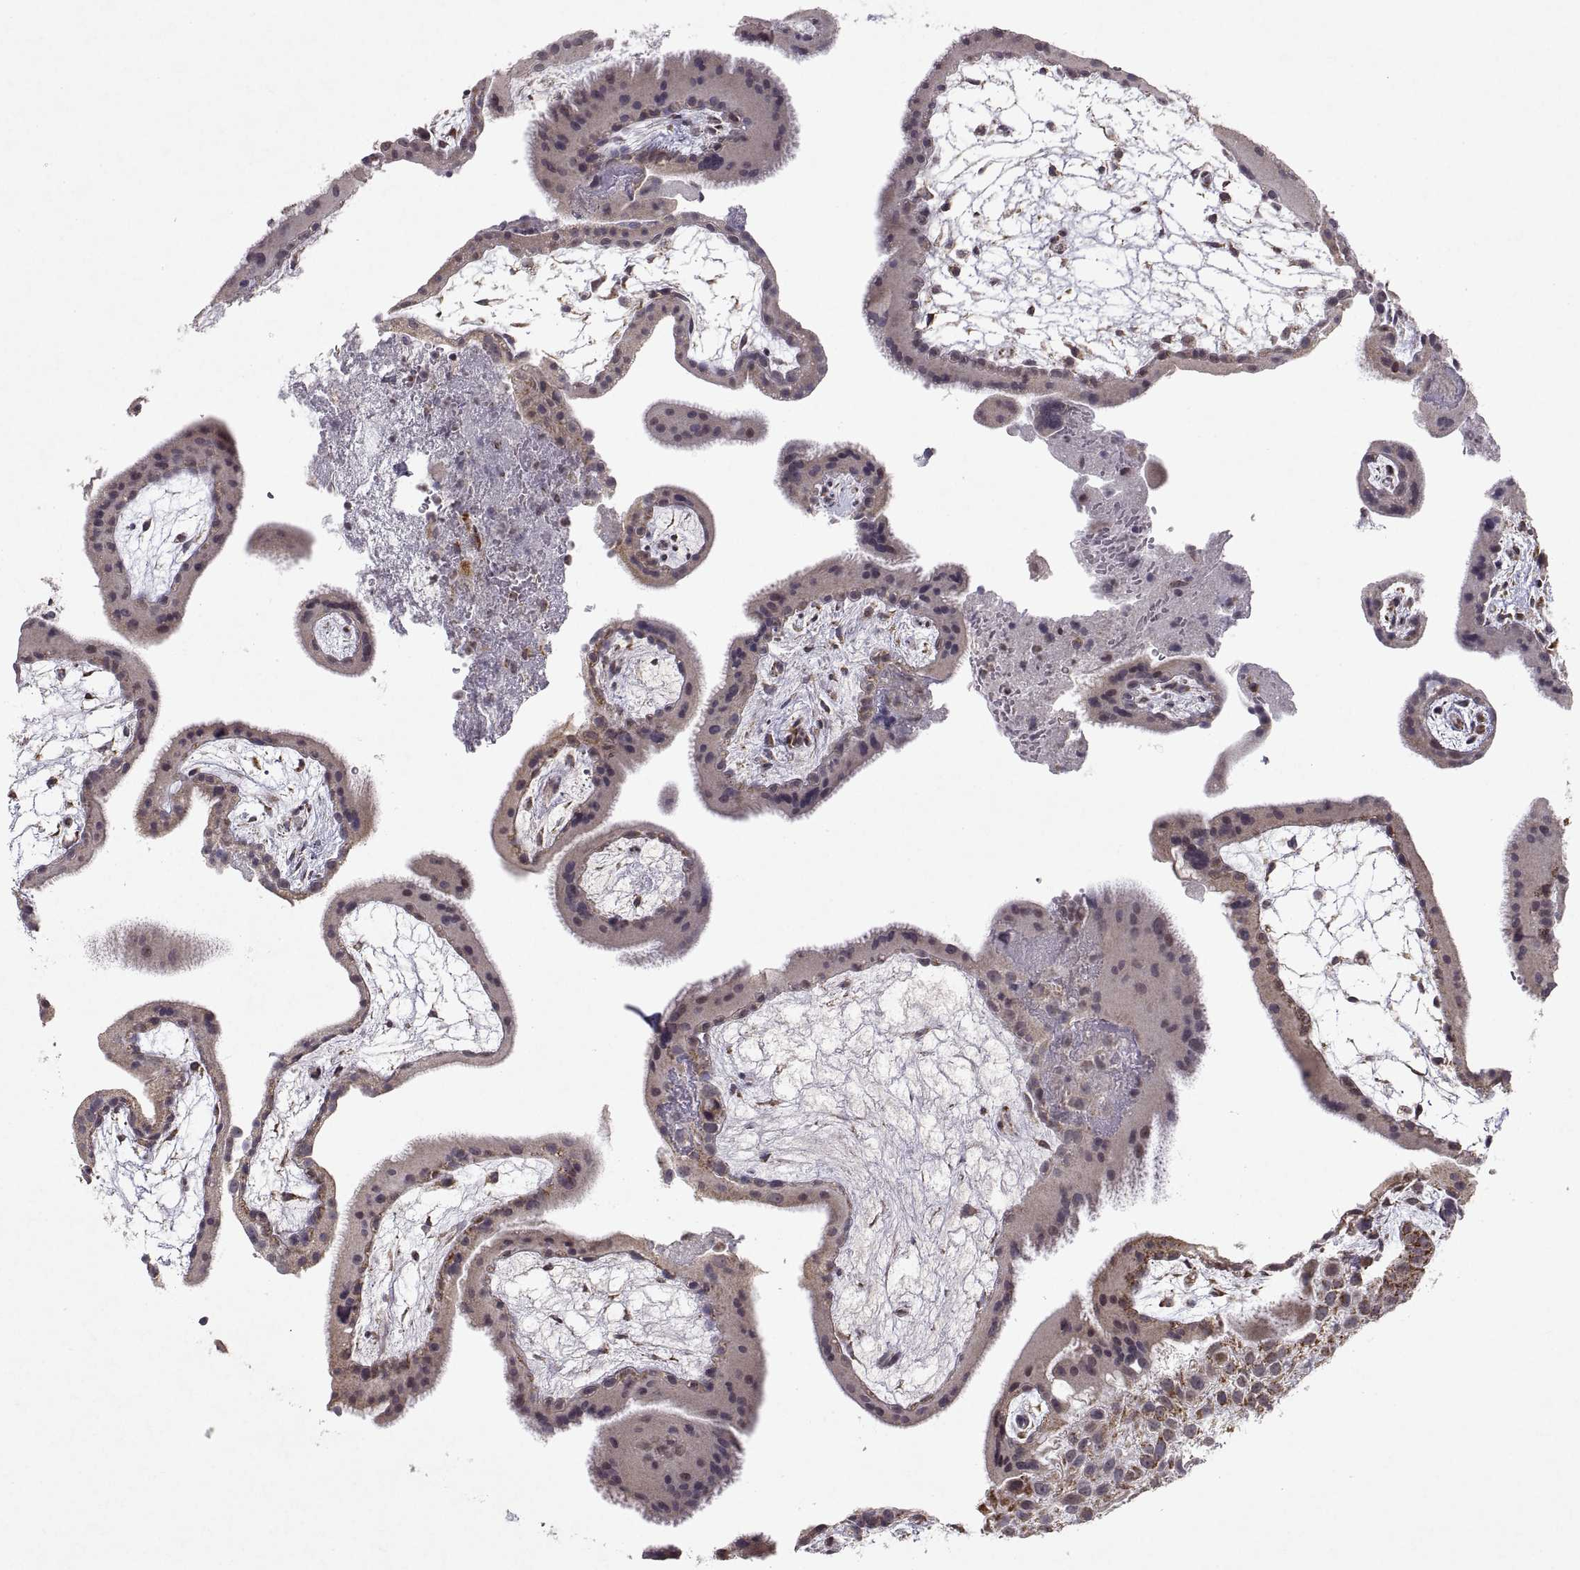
{"staining": {"intensity": "weak", "quantity": ">75%", "location": "cytoplasmic/membranous"}, "tissue": "placenta", "cell_type": "Decidual cells", "image_type": "normal", "snomed": [{"axis": "morphology", "description": "Normal tissue, NOS"}, {"axis": "topography", "description": "Placenta"}], "caption": "Immunohistochemistry (IHC) histopathology image of unremarkable placenta: placenta stained using IHC exhibits low levels of weak protein expression localized specifically in the cytoplasmic/membranous of decidual cells, appearing as a cytoplasmic/membranous brown color.", "gene": "MANBAL", "patient": {"sex": "female", "age": 19}}